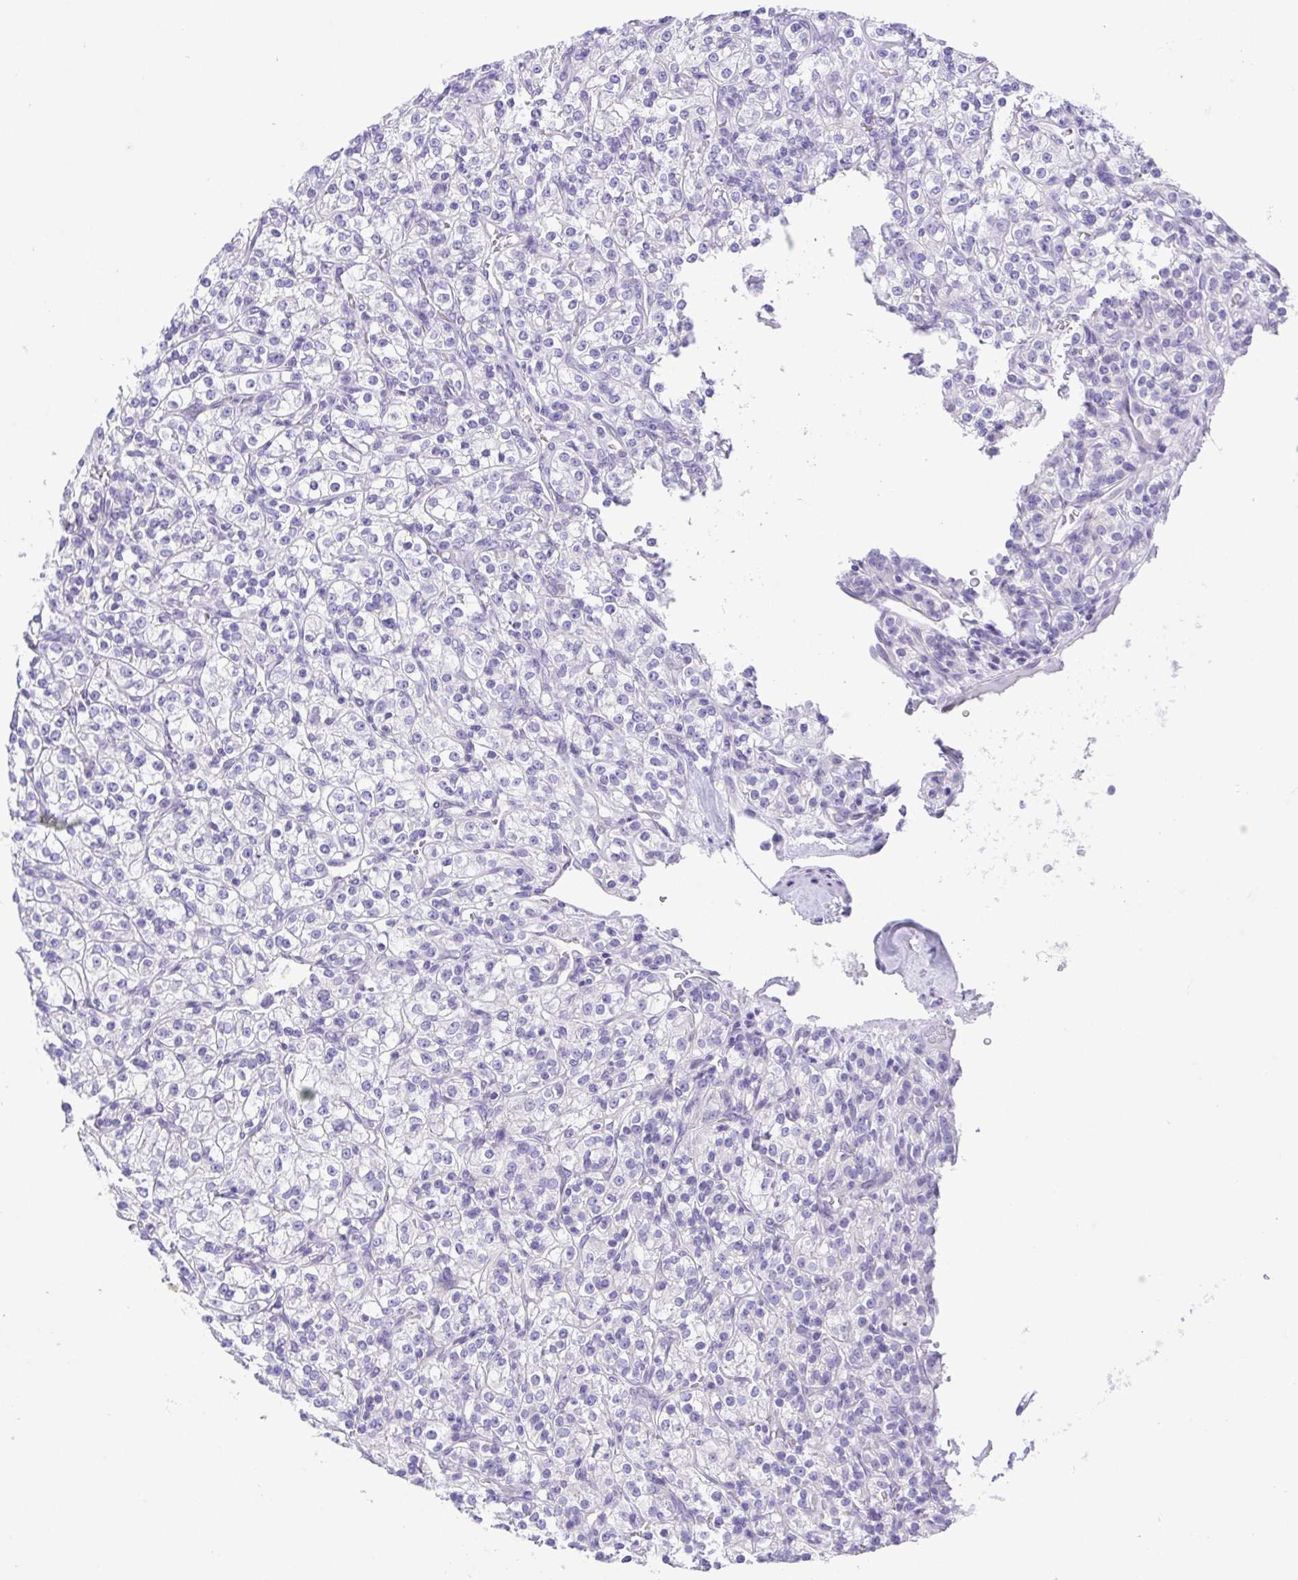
{"staining": {"intensity": "negative", "quantity": "none", "location": "none"}, "tissue": "renal cancer", "cell_type": "Tumor cells", "image_type": "cancer", "snomed": [{"axis": "morphology", "description": "Adenocarcinoma, NOS"}, {"axis": "topography", "description": "Kidney"}], "caption": "An IHC image of renal adenocarcinoma is shown. There is no staining in tumor cells of renal adenocarcinoma.", "gene": "LUZP4", "patient": {"sex": "male", "age": 77}}